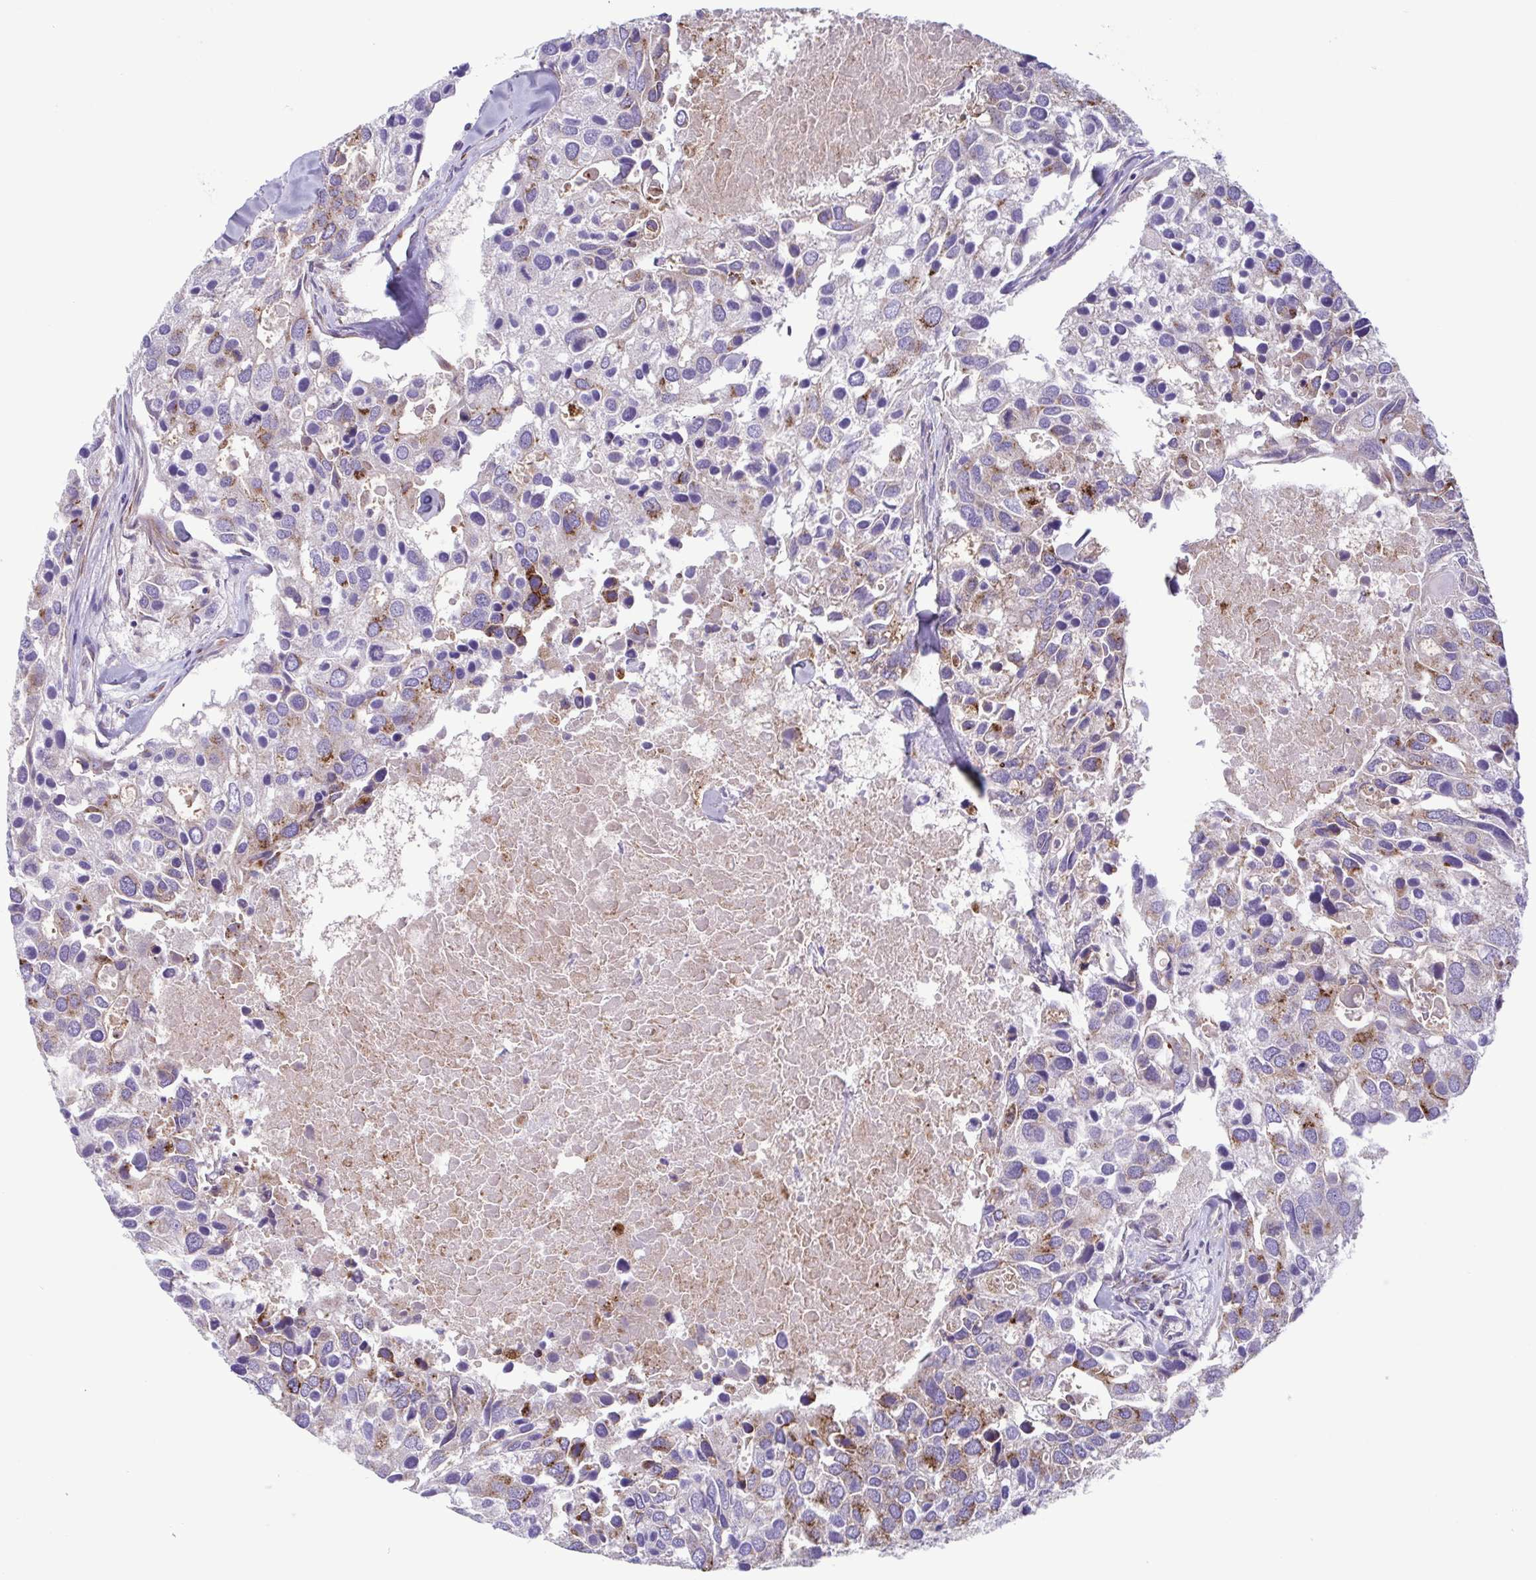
{"staining": {"intensity": "moderate", "quantity": "<25%", "location": "cytoplasmic/membranous"}, "tissue": "breast cancer", "cell_type": "Tumor cells", "image_type": "cancer", "snomed": [{"axis": "morphology", "description": "Duct carcinoma"}, {"axis": "topography", "description": "Breast"}], "caption": "Infiltrating ductal carcinoma (breast) was stained to show a protein in brown. There is low levels of moderate cytoplasmic/membranous positivity in about <25% of tumor cells. (Stains: DAB in brown, nuclei in blue, Microscopy: brightfield microscopy at high magnification).", "gene": "COL17A1", "patient": {"sex": "female", "age": 83}}